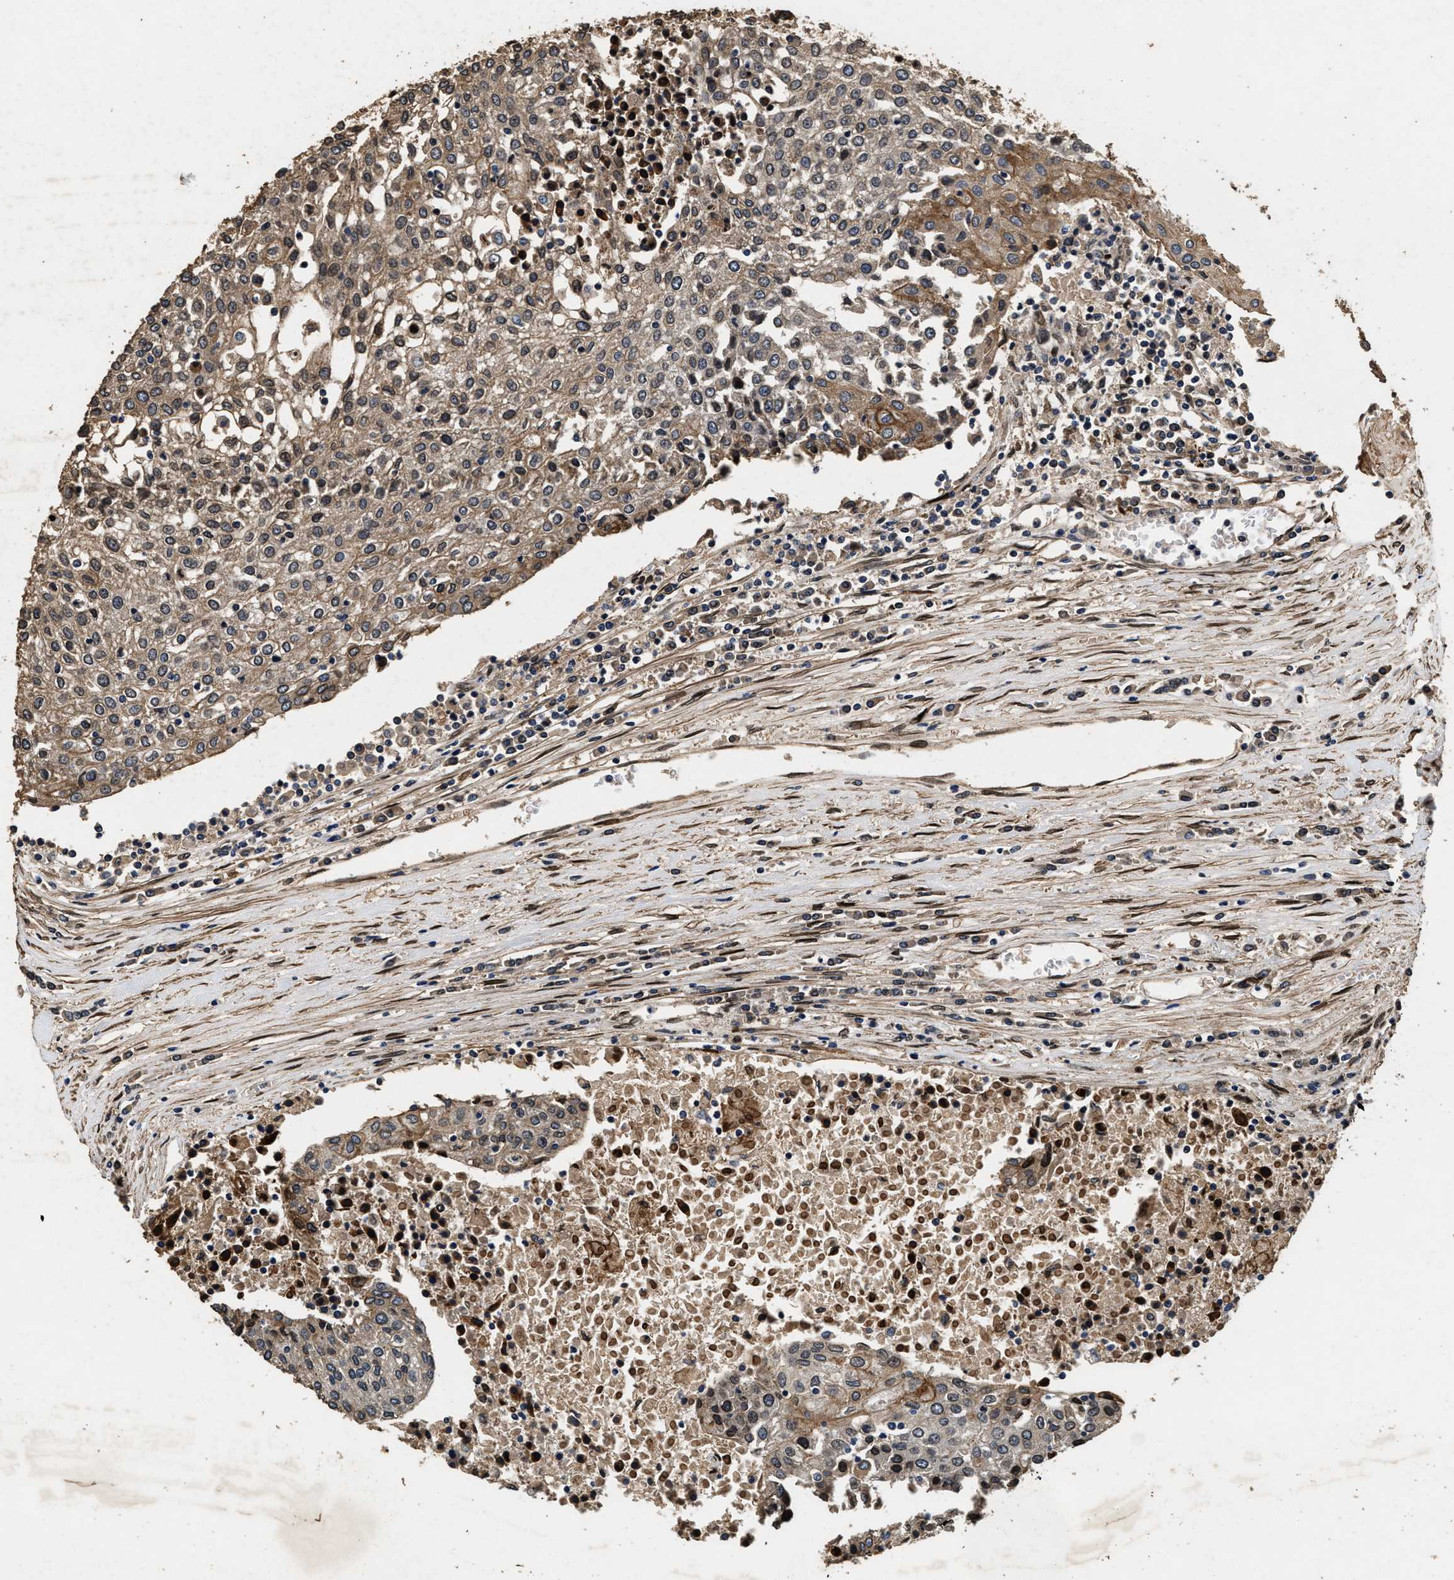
{"staining": {"intensity": "moderate", "quantity": ">75%", "location": "cytoplasmic/membranous"}, "tissue": "urothelial cancer", "cell_type": "Tumor cells", "image_type": "cancer", "snomed": [{"axis": "morphology", "description": "Urothelial carcinoma, High grade"}, {"axis": "topography", "description": "Urinary bladder"}], "caption": "Urothelial cancer tissue shows moderate cytoplasmic/membranous staining in about >75% of tumor cells, visualized by immunohistochemistry.", "gene": "ACCS", "patient": {"sex": "female", "age": 85}}